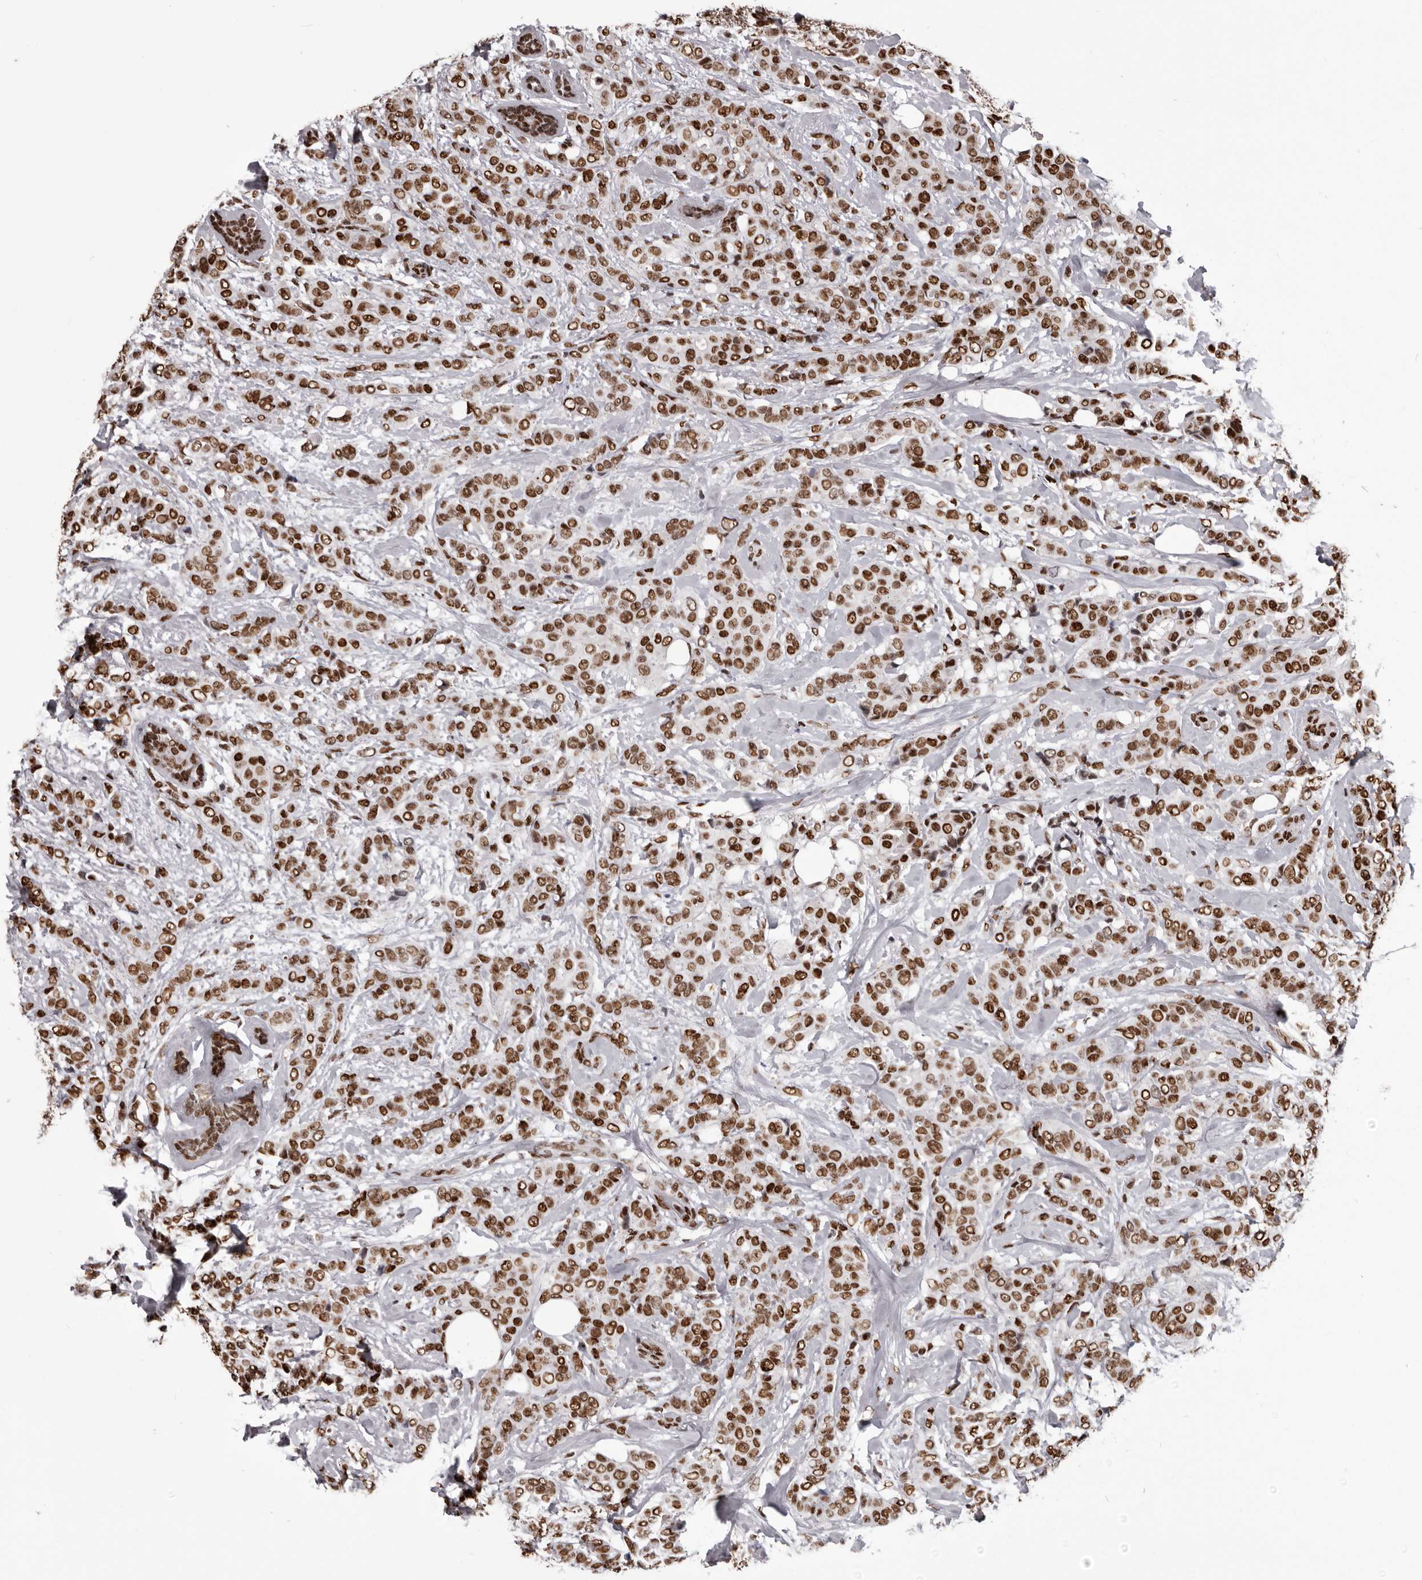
{"staining": {"intensity": "strong", "quantity": ">75%", "location": "nuclear"}, "tissue": "breast cancer", "cell_type": "Tumor cells", "image_type": "cancer", "snomed": [{"axis": "morphology", "description": "Lobular carcinoma"}, {"axis": "topography", "description": "Breast"}], "caption": "Breast cancer (lobular carcinoma) stained with DAB immunohistochemistry (IHC) reveals high levels of strong nuclear positivity in approximately >75% of tumor cells. Nuclei are stained in blue.", "gene": "NUMA1", "patient": {"sex": "female", "age": 51}}